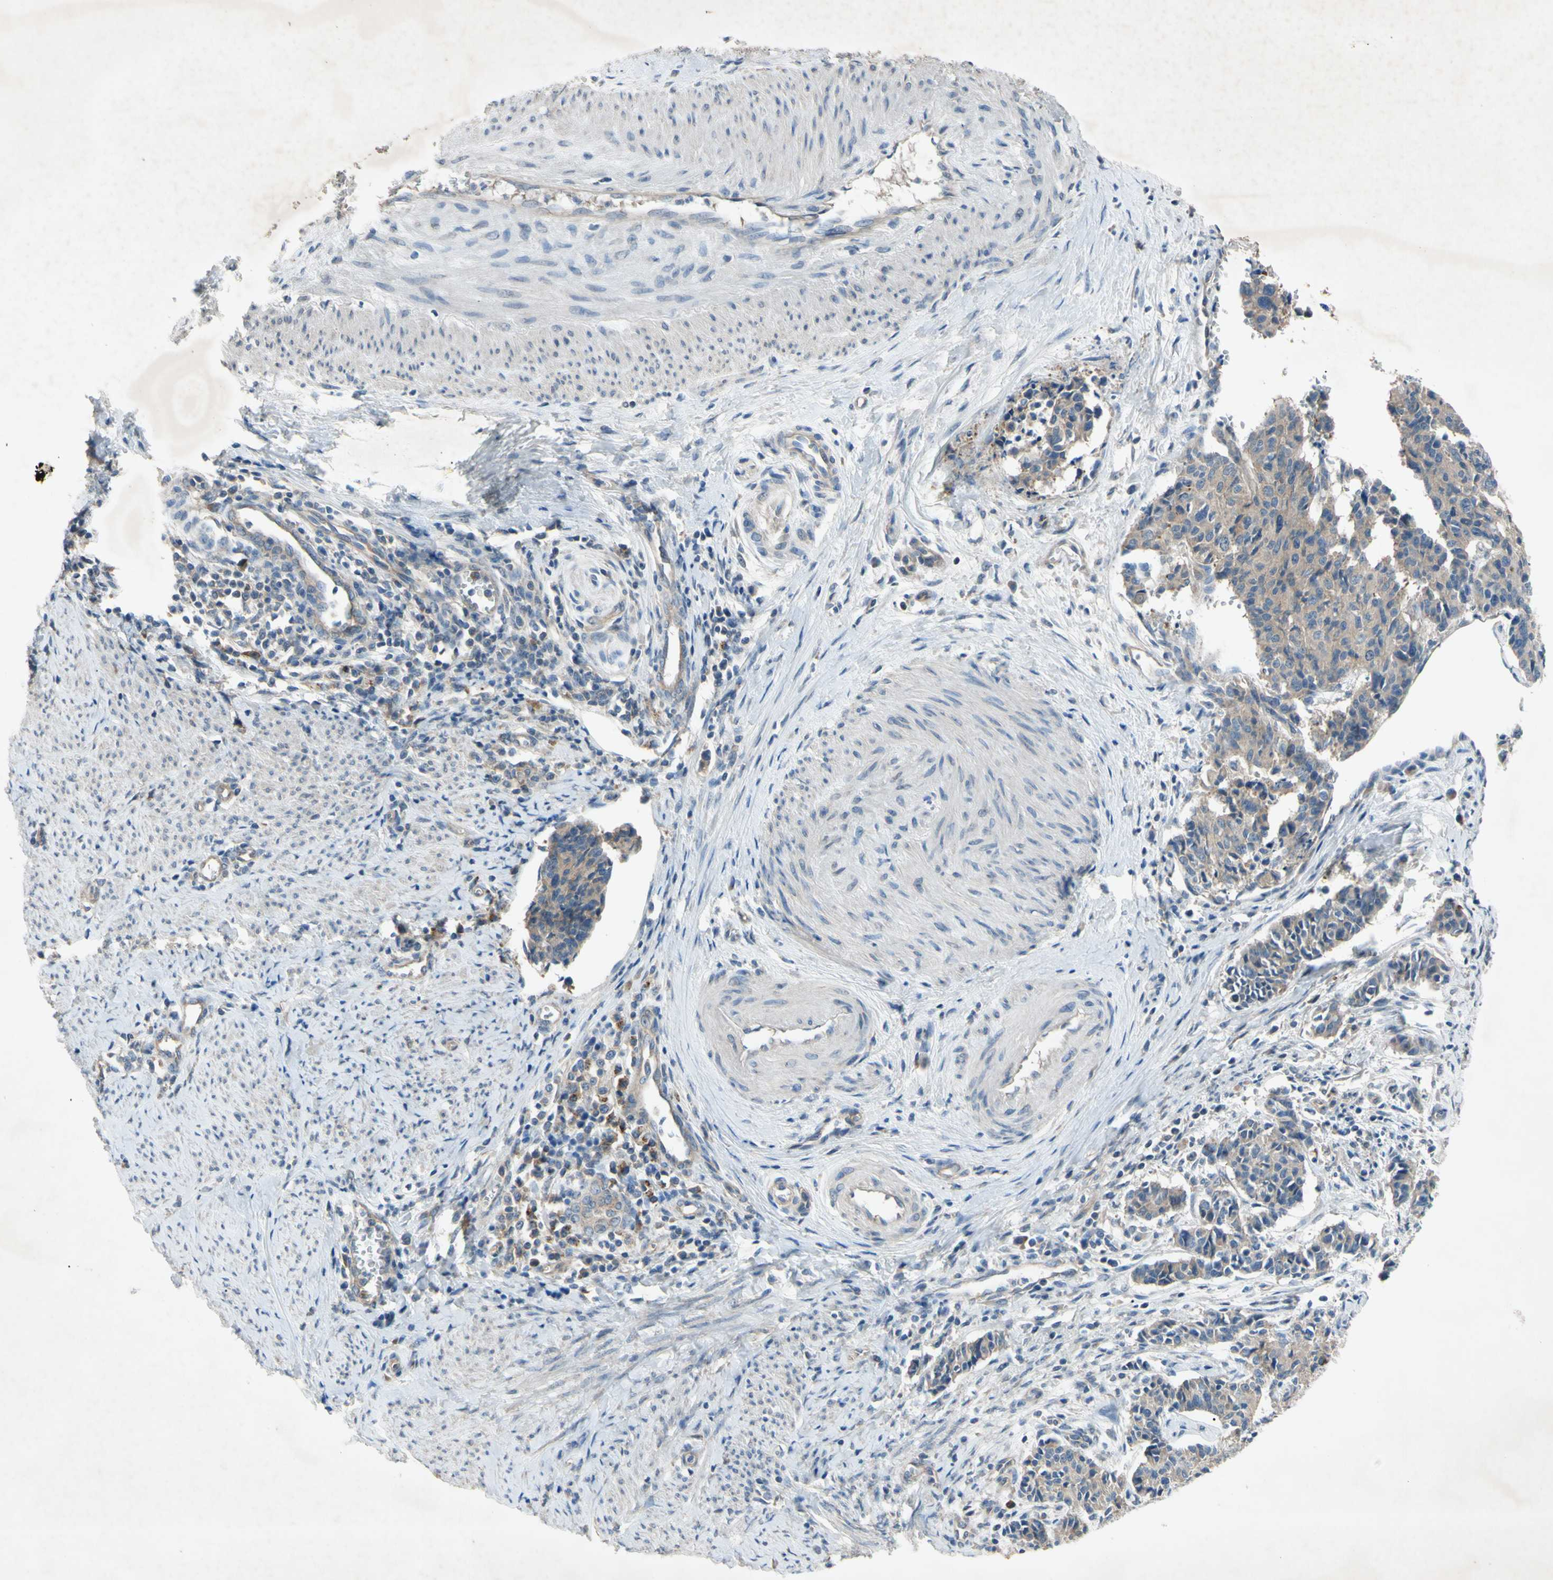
{"staining": {"intensity": "weak", "quantity": ">75%", "location": "cytoplasmic/membranous"}, "tissue": "cervical cancer", "cell_type": "Tumor cells", "image_type": "cancer", "snomed": [{"axis": "morphology", "description": "Normal tissue, NOS"}, {"axis": "morphology", "description": "Squamous cell carcinoma, NOS"}, {"axis": "topography", "description": "Cervix"}], "caption": "Immunohistochemistry (DAB) staining of human cervical cancer exhibits weak cytoplasmic/membranous protein positivity in approximately >75% of tumor cells.", "gene": "HILPDA", "patient": {"sex": "female", "age": 35}}